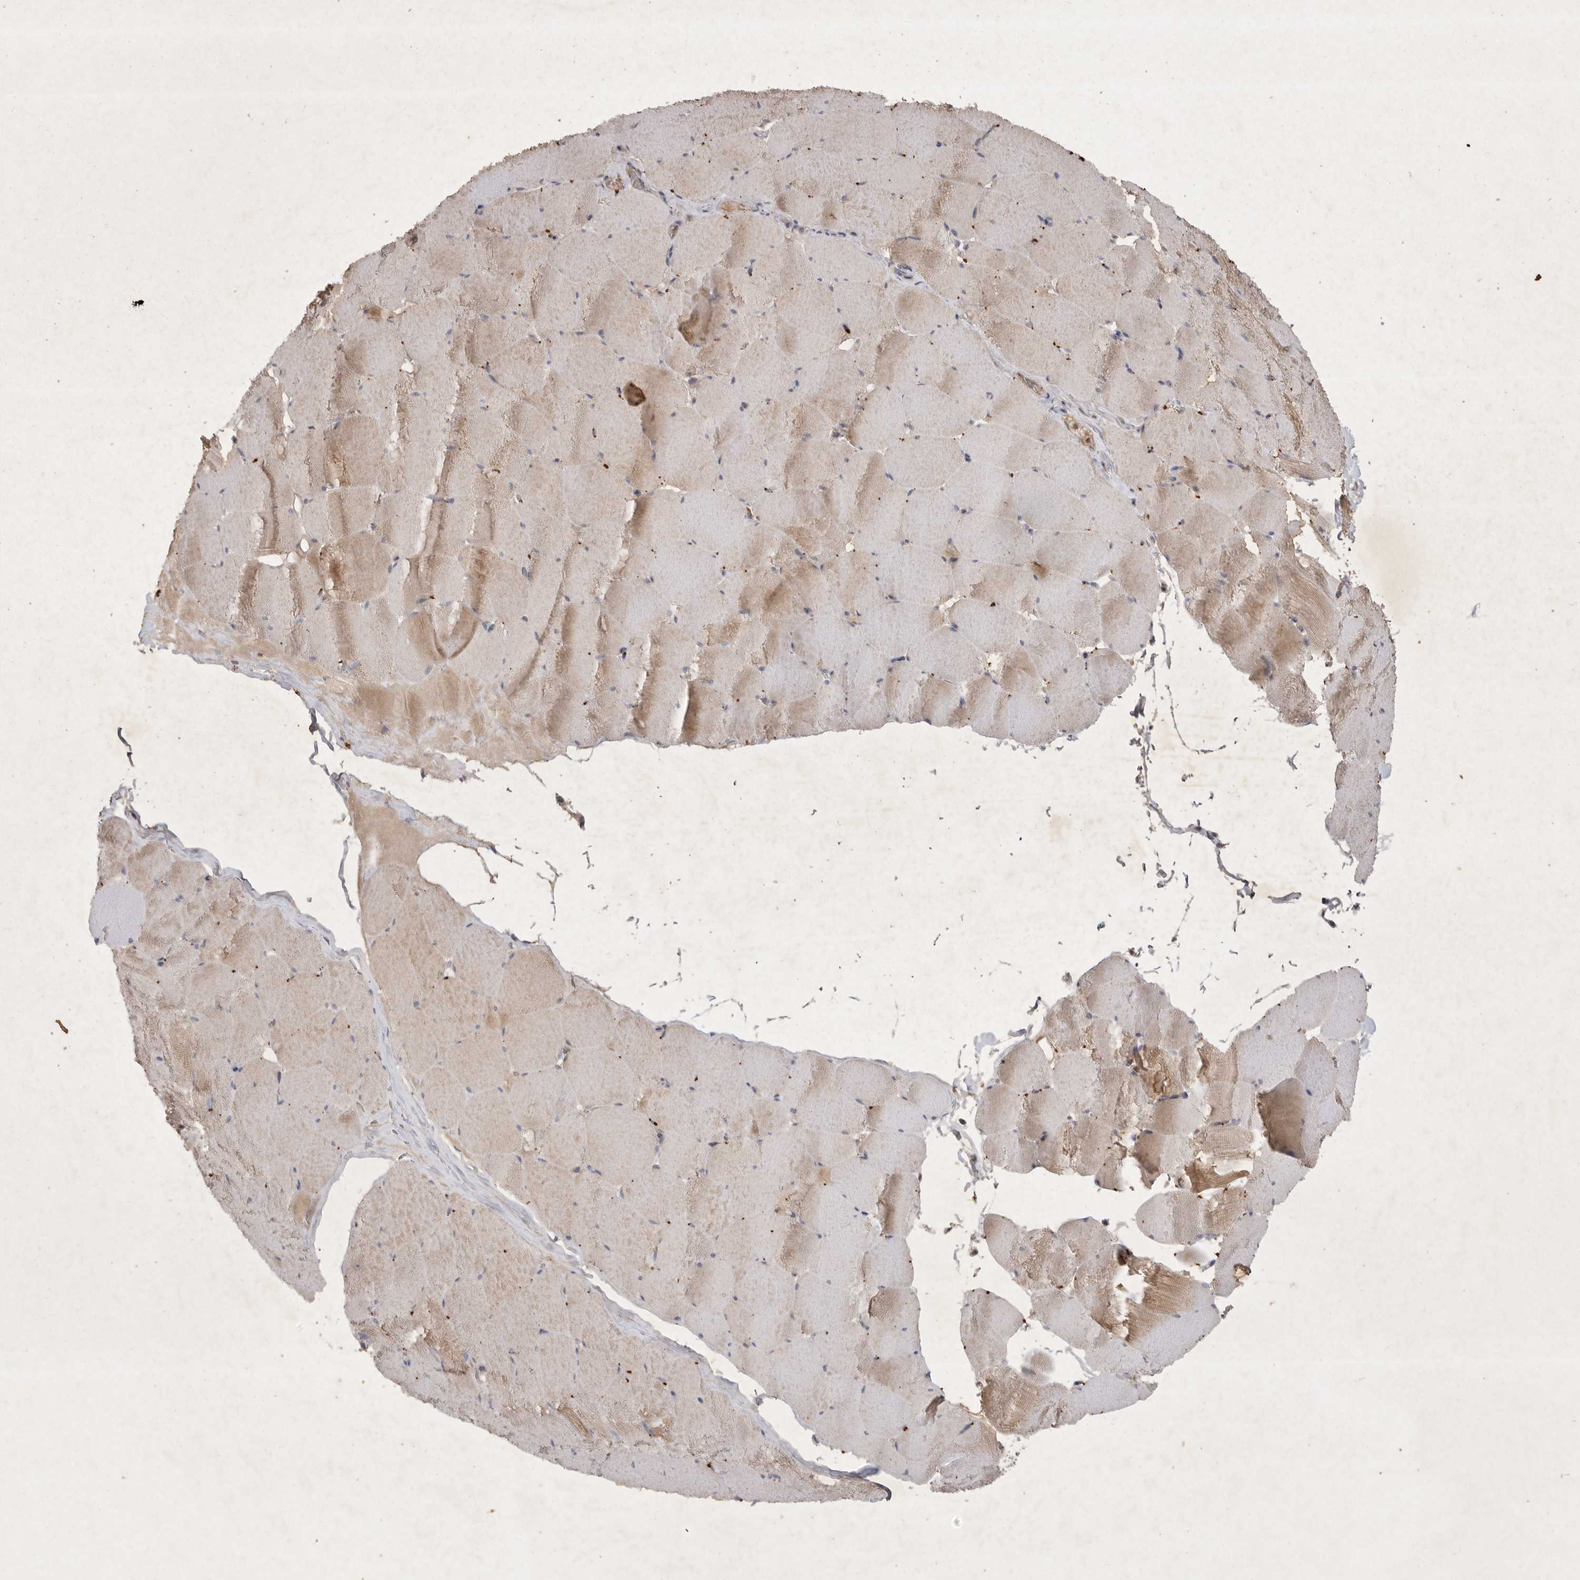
{"staining": {"intensity": "moderate", "quantity": "25%-75%", "location": "cytoplasmic/membranous"}, "tissue": "skeletal muscle", "cell_type": "Myocytes", "image_type": "normal", "snomed": [{"axis": "morphology", "description": "Normal tissue, NOS"}, {"axis": "topography", "description": "Skeletal muscle"}], "caption": "Brown immunohistochemical staining in normal human skeletal muscle demonstrates moderate cytoplasmic/membranous expression in approximately 25%-75% of myocytes.", "gene": "MRPL41", "patient": {"sex": "male", "age": 62}}